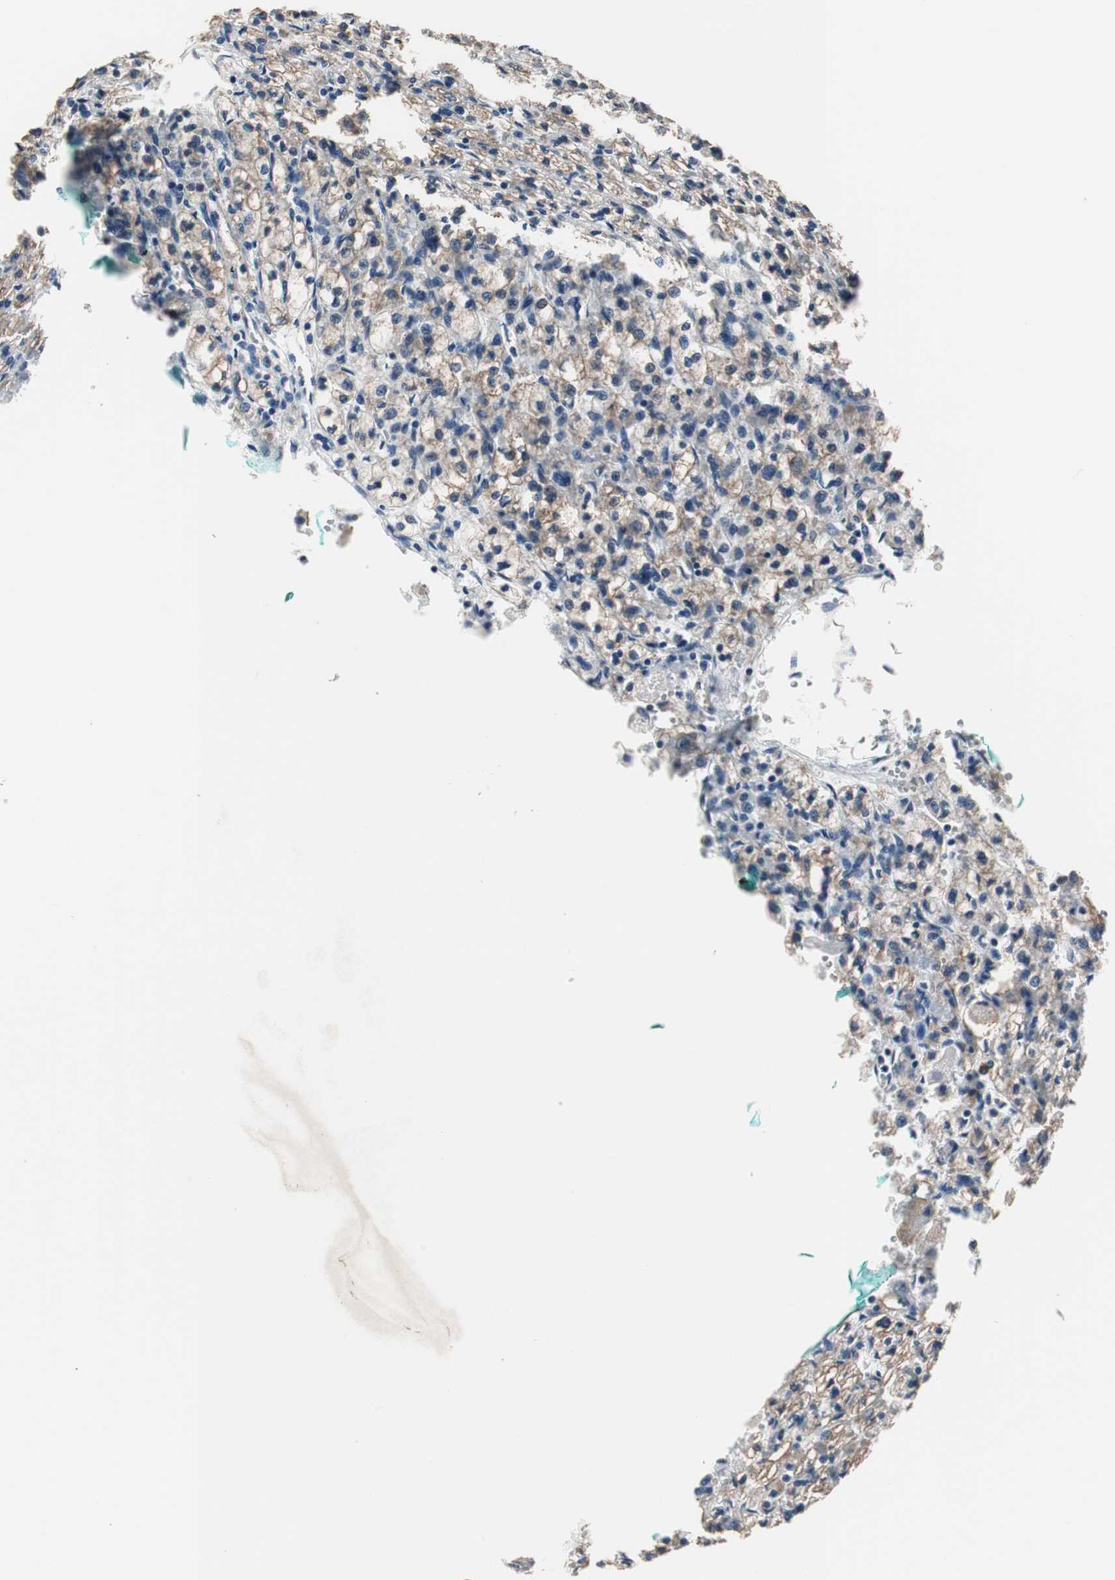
{"staining": {"intensity": "weak", "quantity": "25%-75%", "location": "cytoplasmic/membranous,nuclear"}, "tissue": "renal cancer", "cell_type": "Tumor cells", "image_type": "cancer", "snomed": [{"axis": "morphology", "description": "Adenocarcinoma, NOS"}, {"axis": "topography", "description": "Kidney"}], "caption": "IHC micrograph of adenocarcinoma (renal) stained for a protein (brown), which shows low levels of weak cytoplasmic/membranous and nuclear expression in about 25%-75% of tumor cells.", "gene": "ZHX2", "patient": {"sex": "female", "age": 83}}